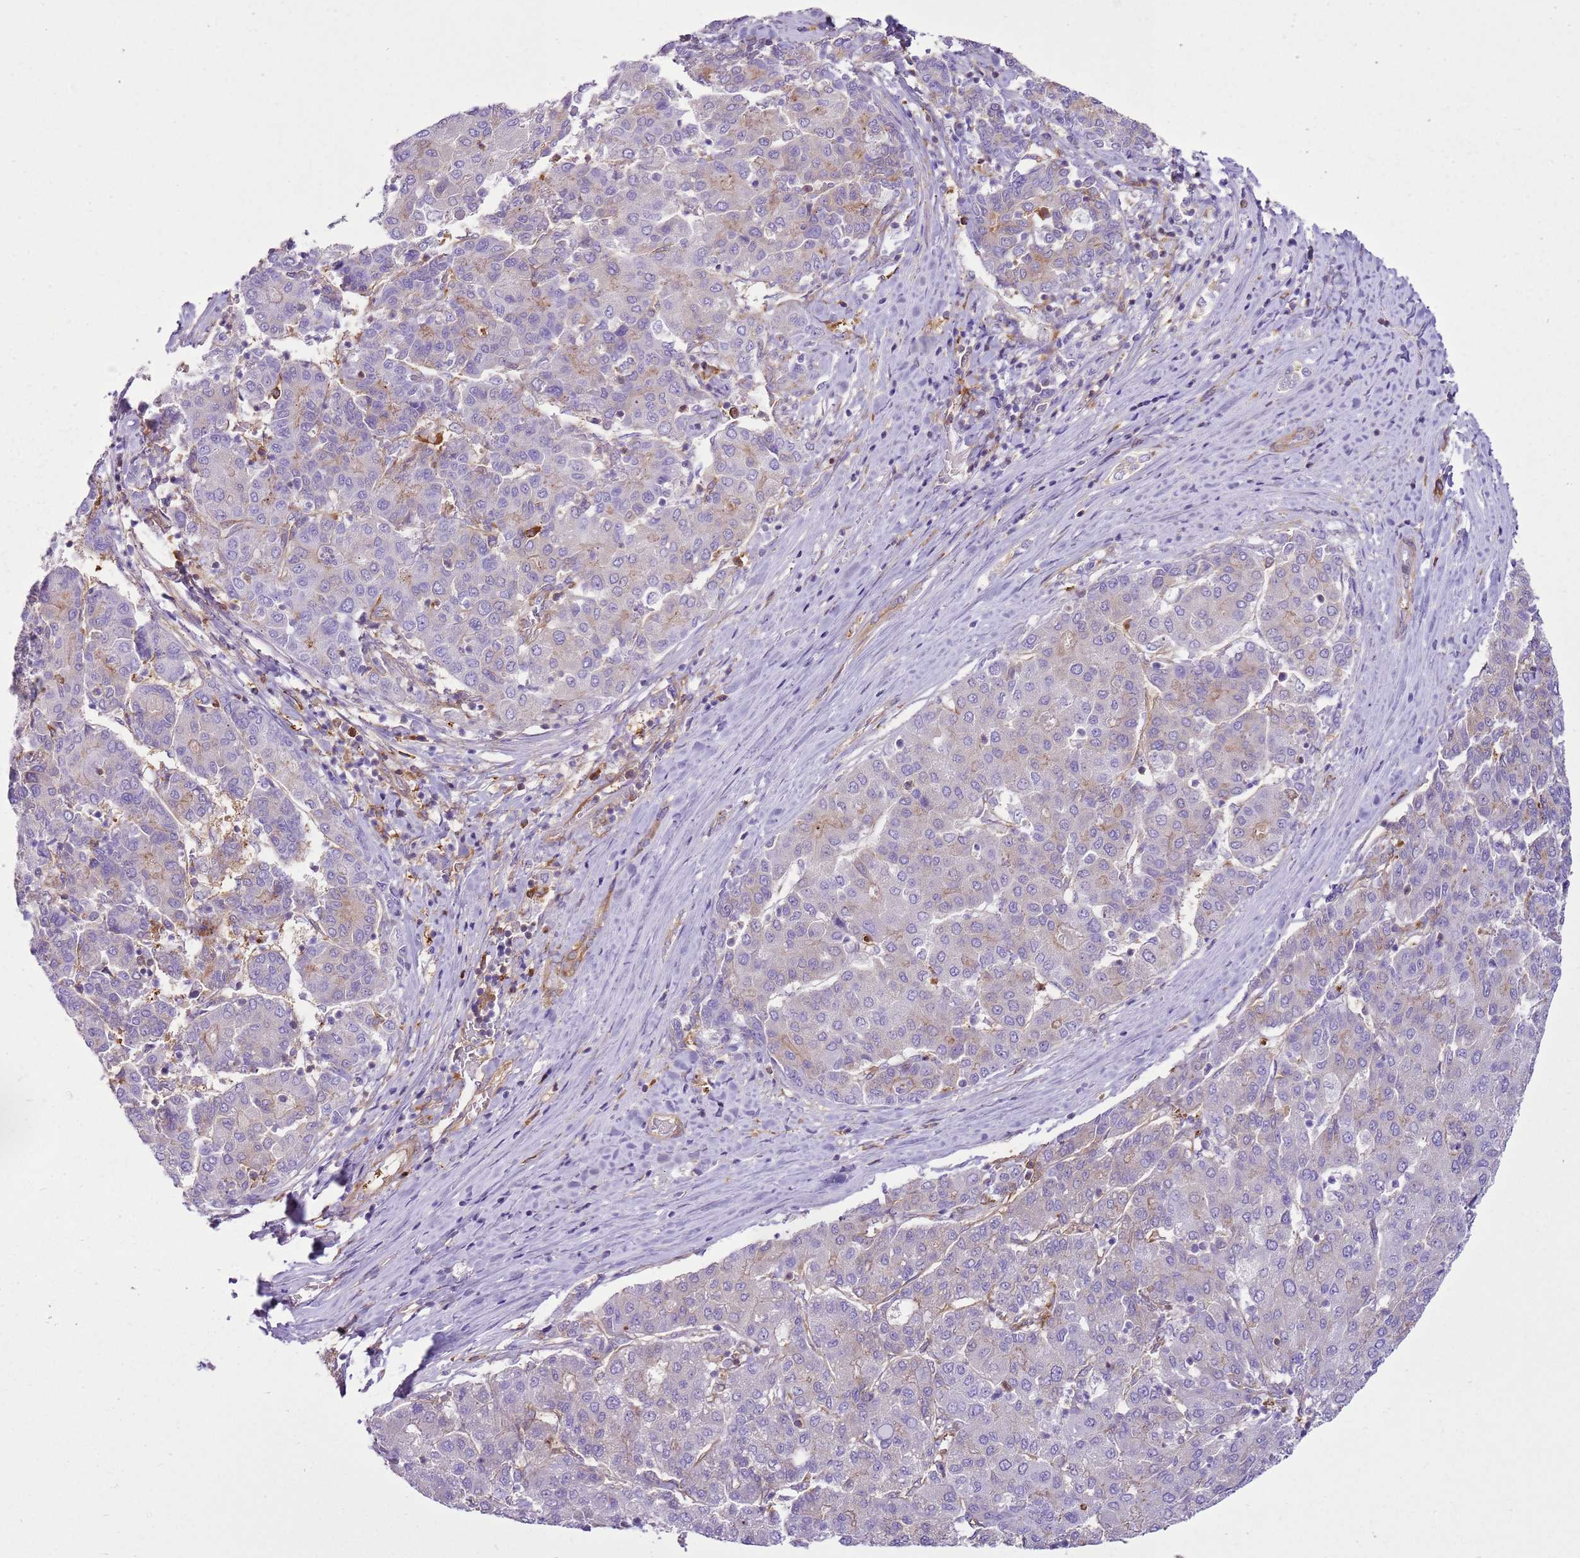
{"staining": {"intensity": "negative", "quantity": "none", "location": "none"}, "tissue": "liver cancer", "cell_type": "Tumor cells", "image_type": "cancer", "snomed": [{"axis": "morphology", "description": "Carcinoma, Hepatocellular, NOS"}, {"axis": "topography", "description": "Liver"}], "caption": "A histopathology image of hepatocellular carcinoma (liver) stained for a protein exhibits no brown staining in tumor cells.", "gene": "SNX21", "patient": {"sex": "male", "age": 65}}